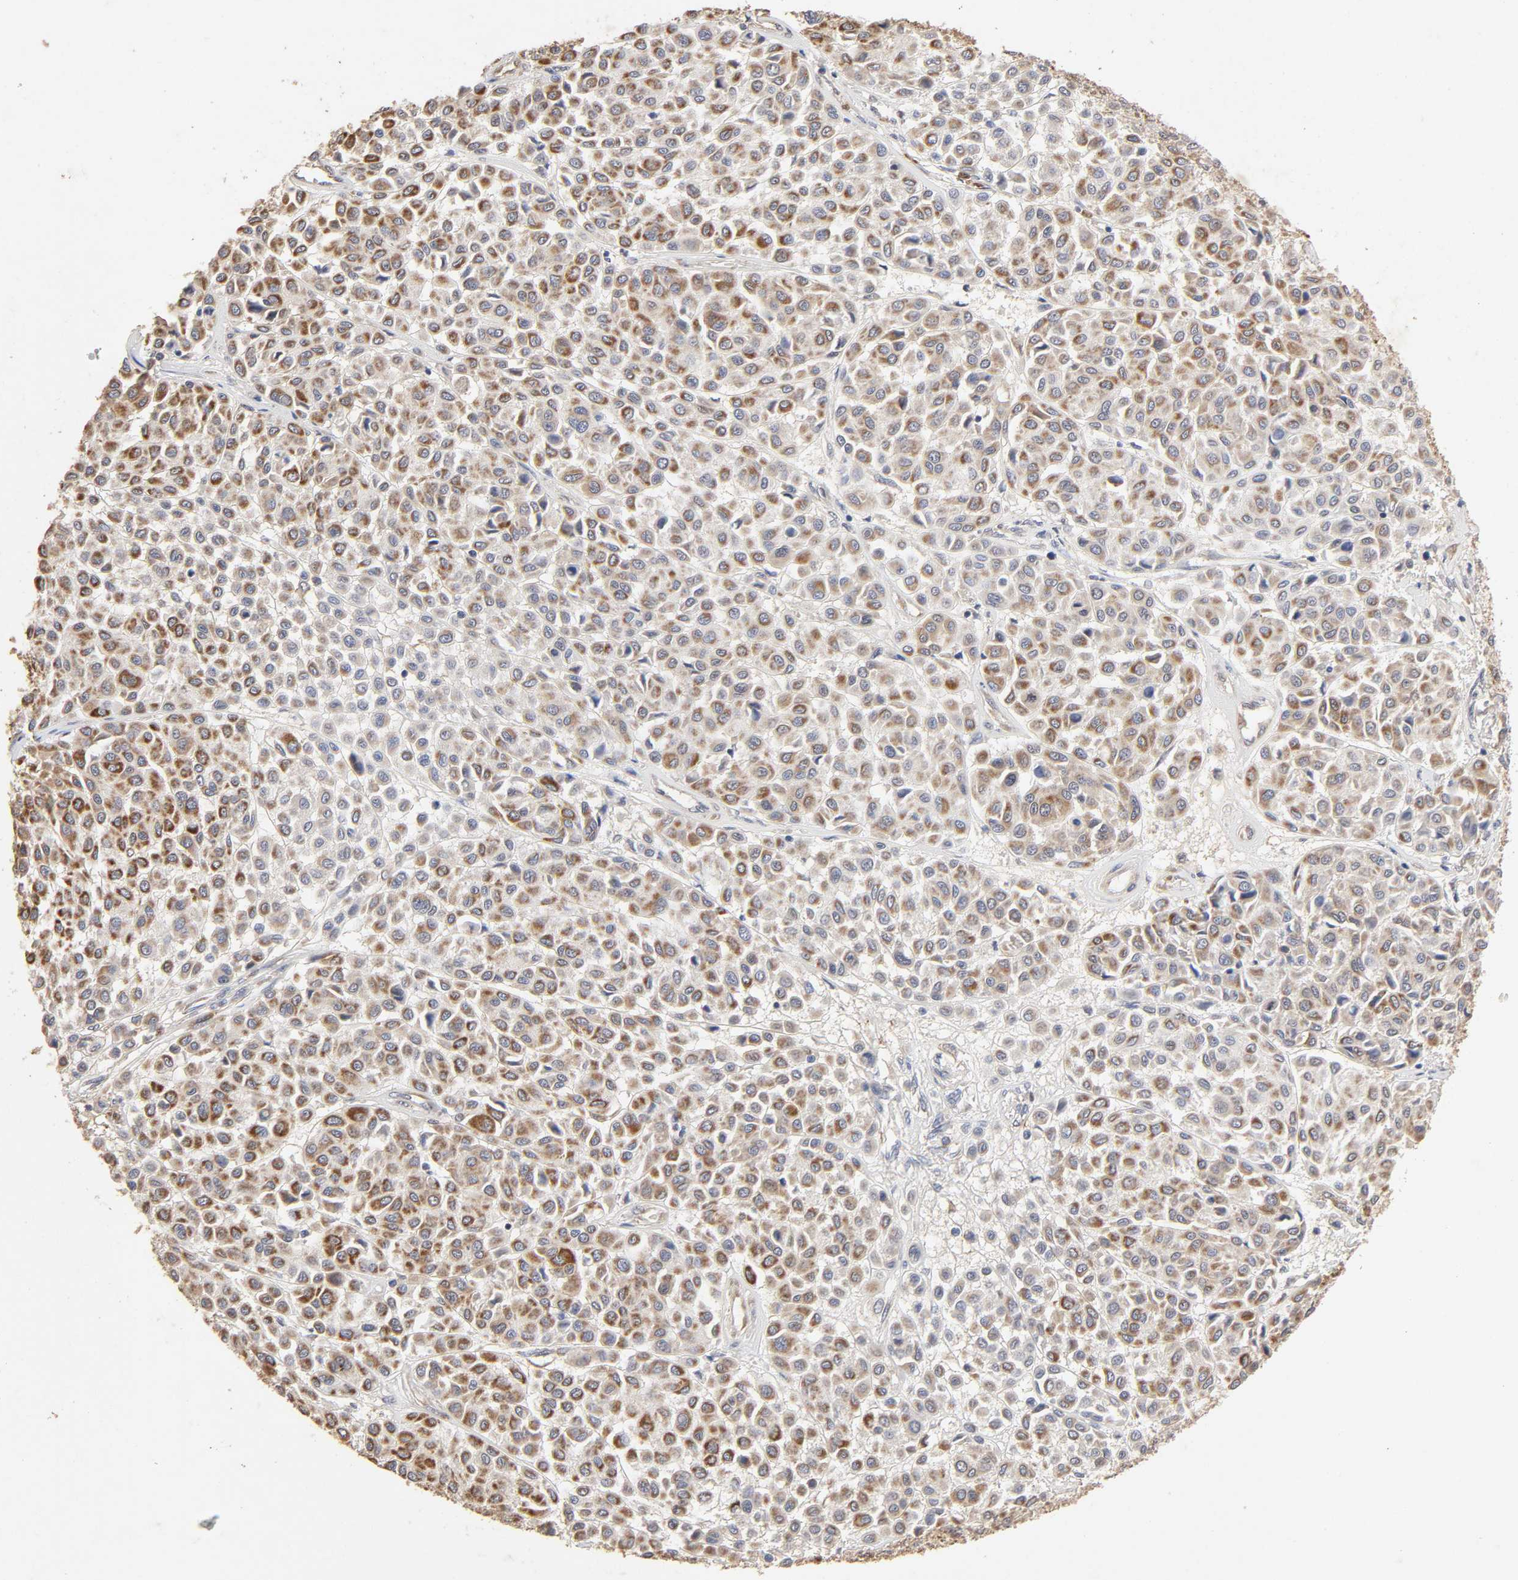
{"staining": {"intensity": "moderate", "quantity": ">75%", "location": "cytoplasmic/membranous"}, "tissue": "melanoma", "cell_type": "Tumor cells", "image_type": "cancer", "snomed": [{"axis": "morphology", "description": "Malignant melanoma, Metastatic site"}, {"axis": "topography", "description": "Soft tissue"}], "caption": "Melanoma stained for a protein (brown) shows moderate cytoplasmic/membranous positive positivity in about >75% of tumor cells.", "gene": "CYCS", "patient": {"sex": "male", "age": 41}}